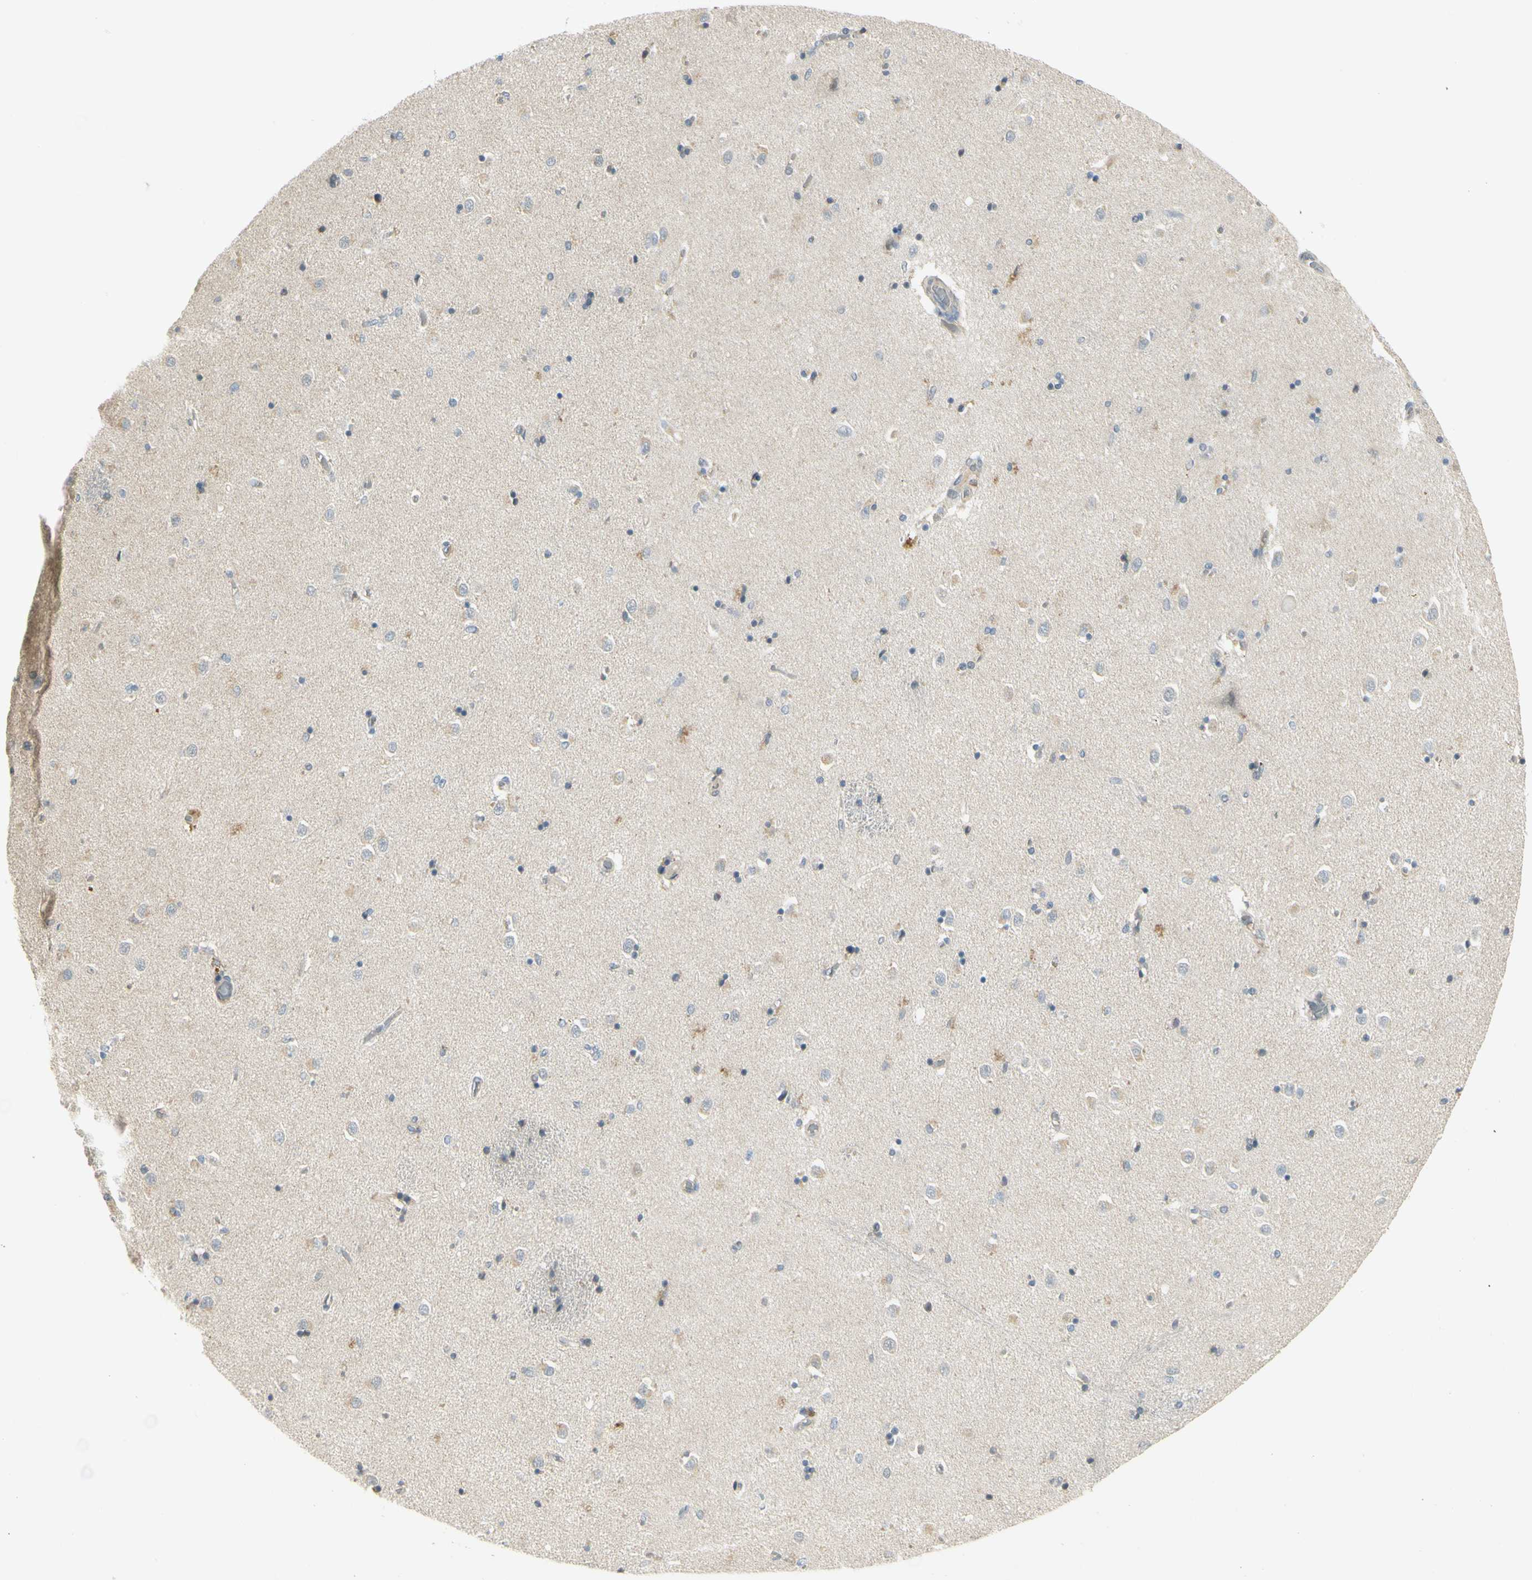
{"staining": {"intensity": "negative", "quantity": "none", "location": "none"}, "tissue": "caudate", "cell_type": "Glial cells", "image_type": "normal", "snomed": [{"axis": "morphology", "description": "Normal tissue, NOS"}, {"axis": "topography", "description": "Lateral ventricle wall"}], "caption": "Immunohistochemistry micrograph of benign caudate: caudate stained with DAB (3,3'-diaminobenzidine) demonstrates no significant protein expression in glial cells. (DAB immunohistochemistry, high magnification).", "gene": "CCNB2", "patient": {"sex": "female", "age": 54}}